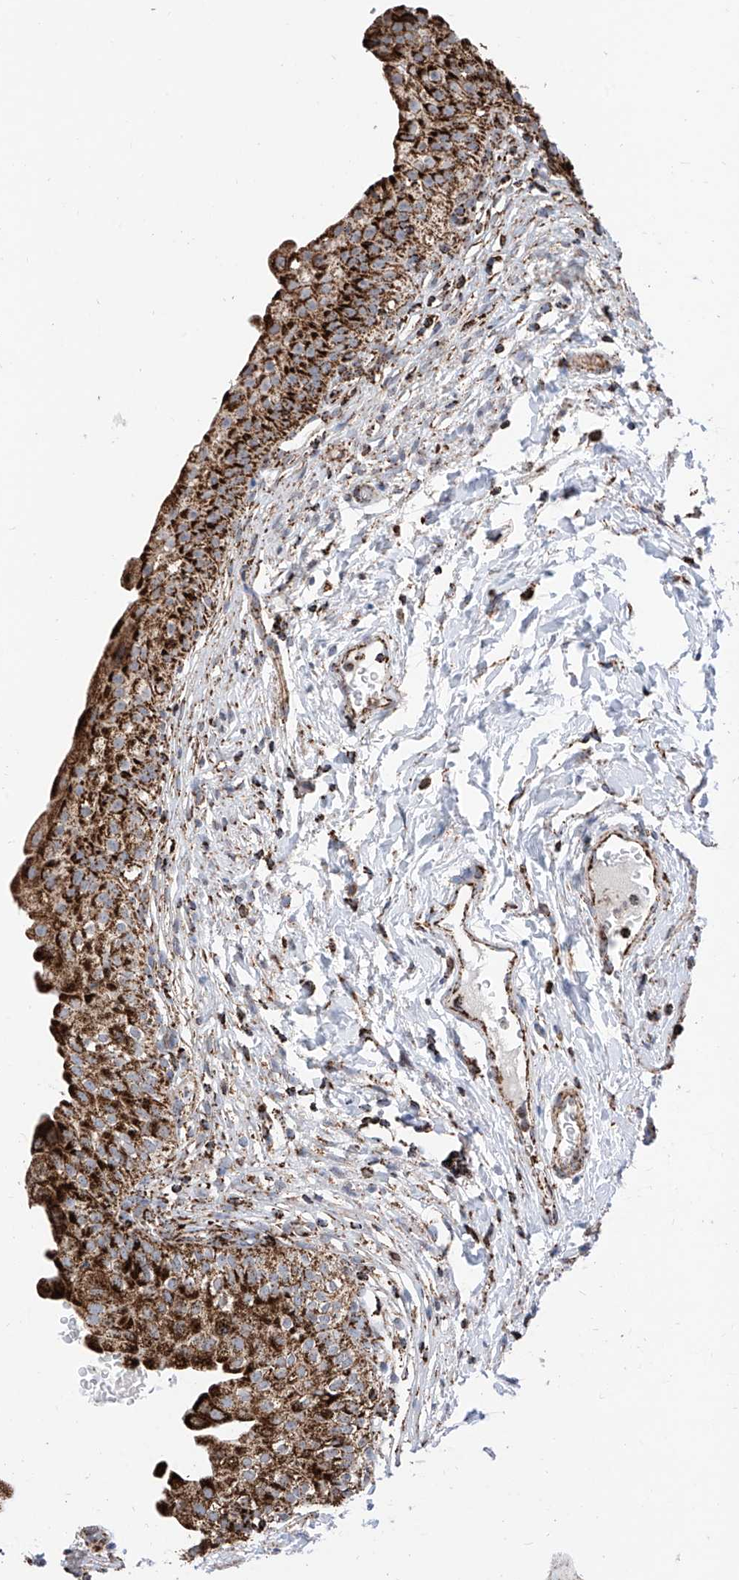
{"staining": {"intensity": "strong", "quantity": ">75%", "location": "cytoplasmic/membranous"}, "tissue": "urinary bladder", "cell_type": "Urothelial cells", "image_type": "normal", "snomed": [{"axis": "morphology", "description": "Normal tissue, NOS"}, {"axis": "topography", "description": "Urinary bladder"}], "caption": "Immunohistochemical staining of unremarkable urinary bladder shows strong cytoplasmic/membranous protein expression in approximately >75% of urothelial cells.", "gene": "COX5B", "patient": {"sex": "male", "age": 55}}